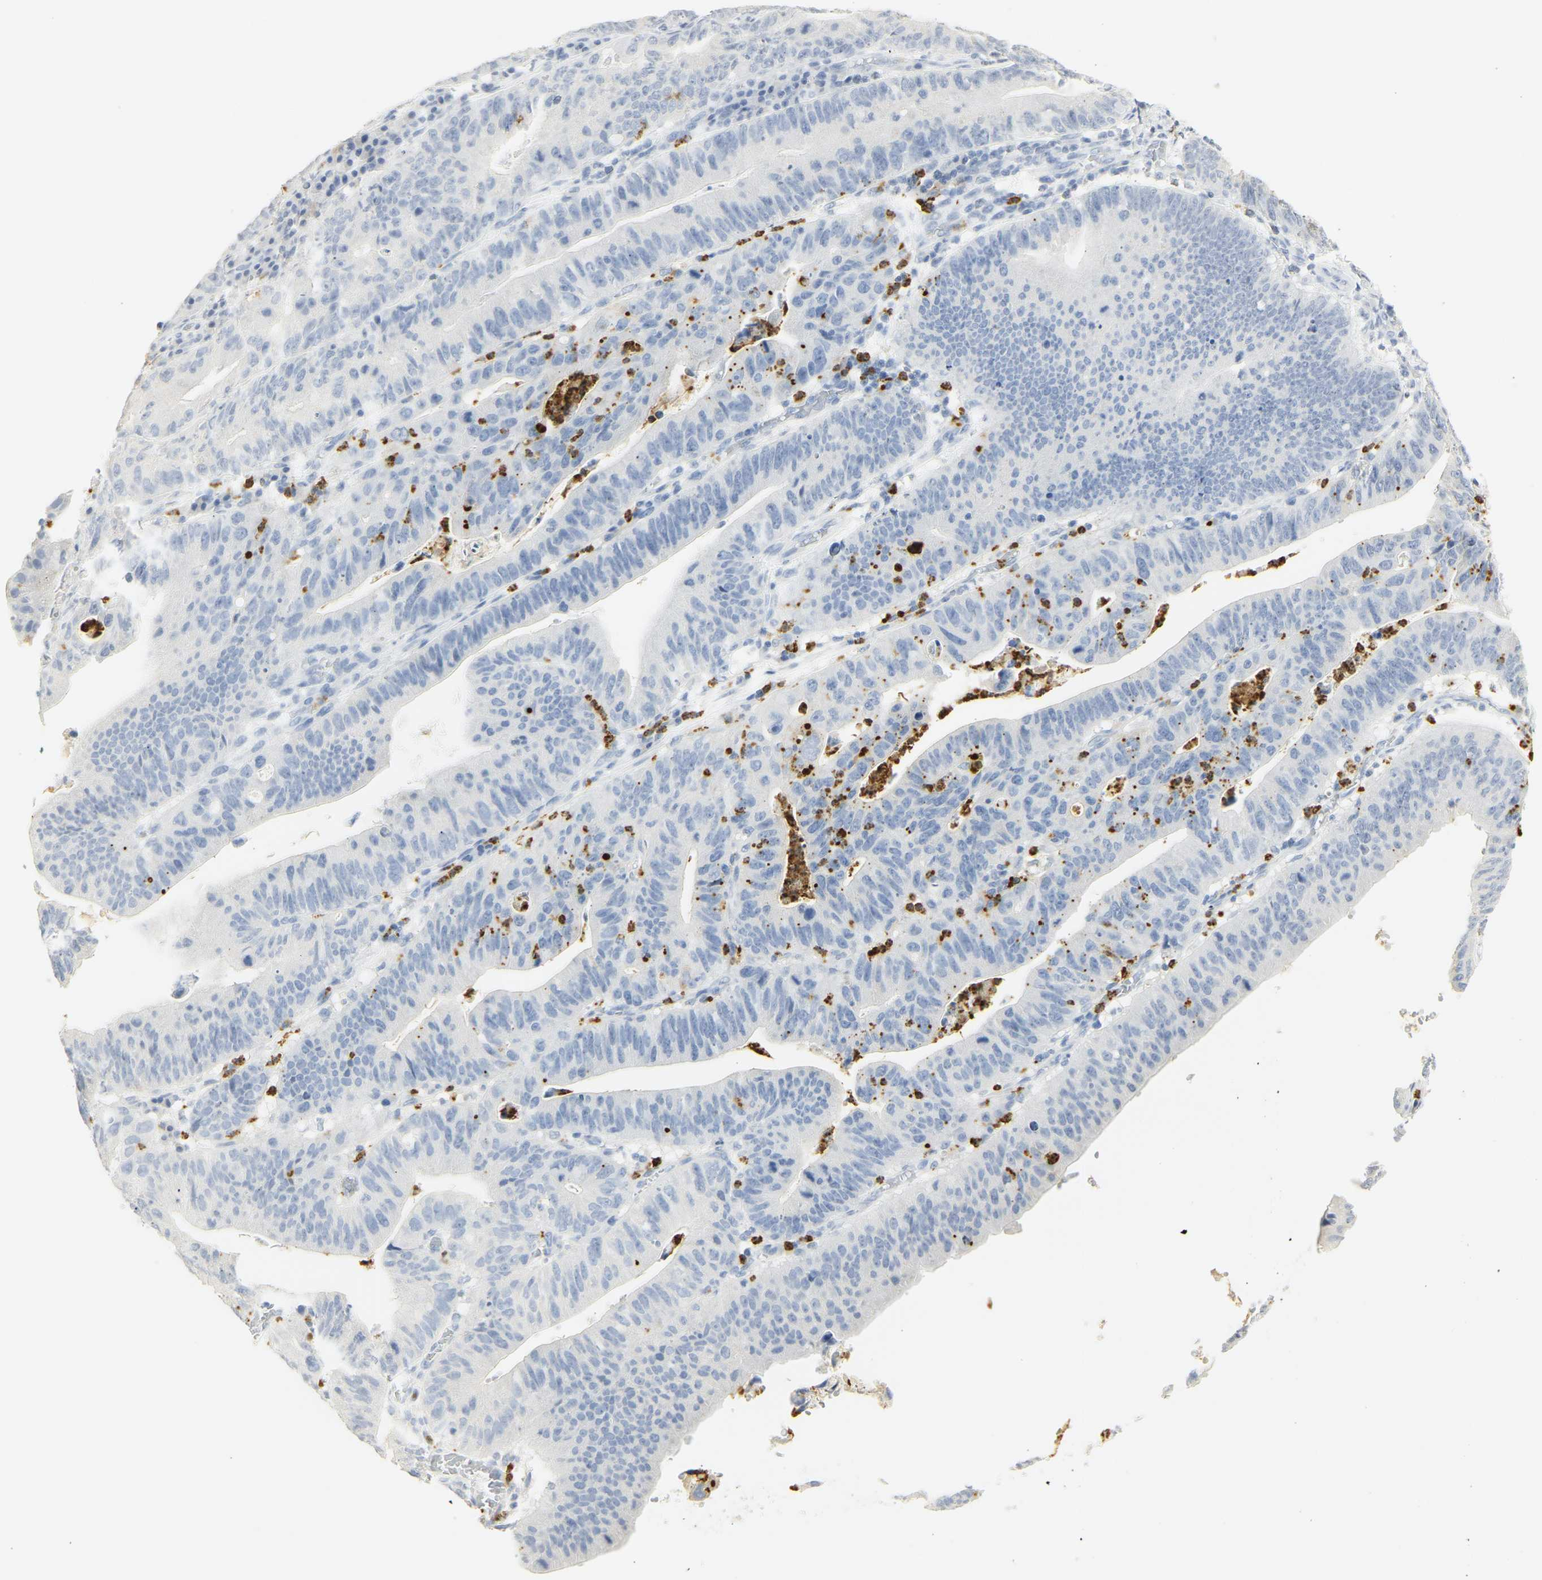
{"staining": {"intensity": "negative", "quantity": "none", "location": "none"}, "tissue": "stomach cancer", "cell_type": "Tumor cells", "image_type": "cancer", "snomed": [{"axis": "morphology", "description": "Adenocarcinoma, NOS"}, {"axis": "topography", "description": "Stomach"}], "caption": "Immunohistochemistry (IHC) micrograph of human stomach cancer (adenocarcinoma) stained for a protein (brown), which shows no expression in tumor cells.", "gene": "MPO", "patient": {"sex": "male", "age": 59}}